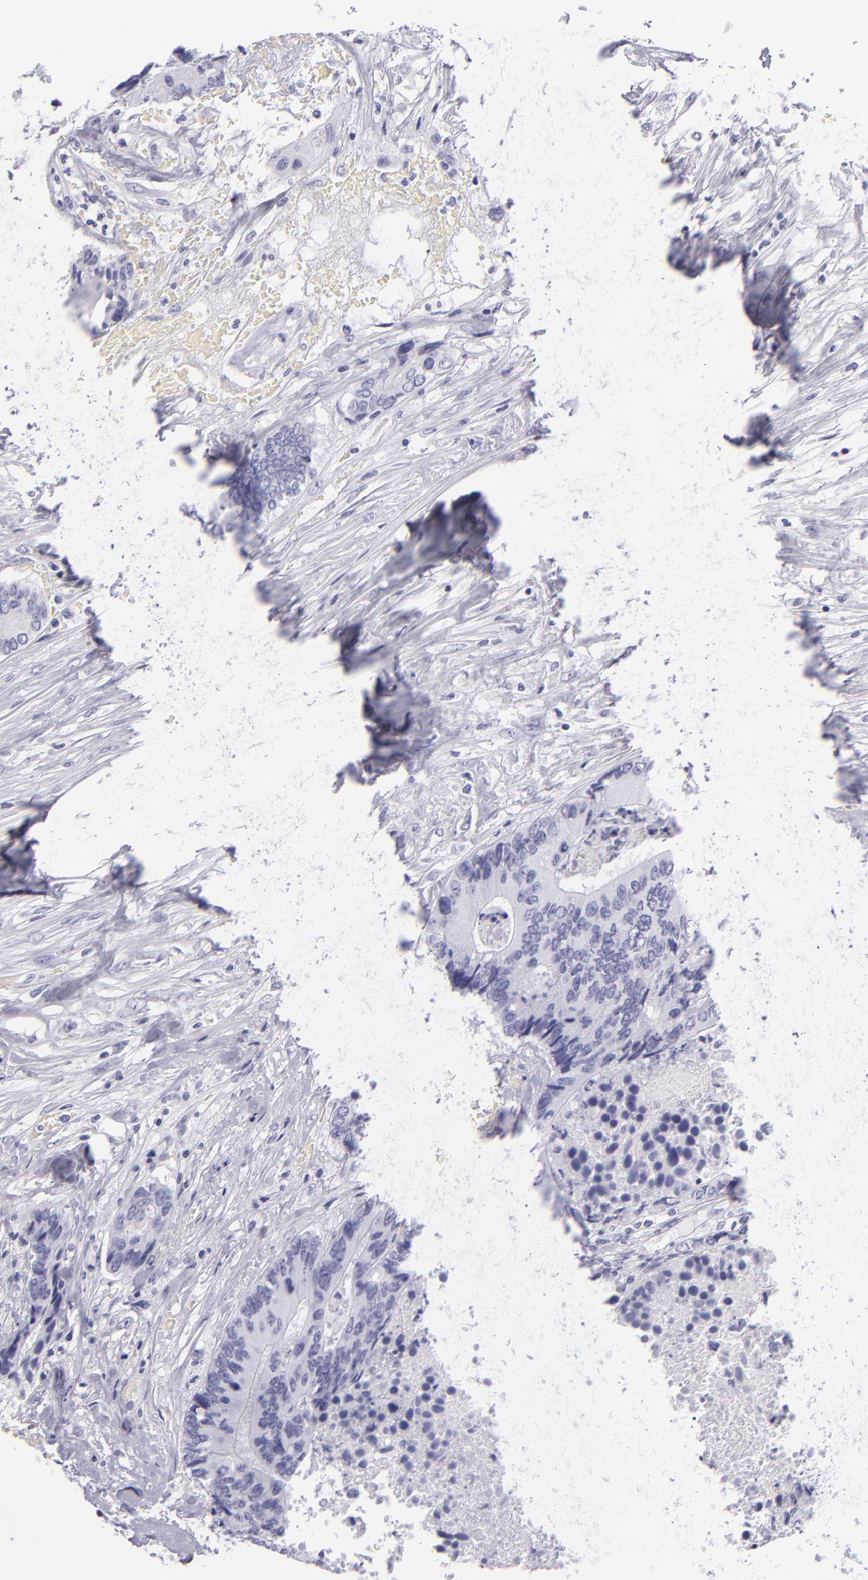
{"staining": {"intensity": "negative", "quantity": "none", "location": "none"}, "tissue": "colorectal cancer", "cell_type": "Tumor cells", "image_type": "cancer", "snomed": [{"axis": "morphology", "description": "Adenocarcinoma, NOS"}, {"axis": "topography", "description": "Rectum"}], "caption": "DAB (3,3'-diaminobenzidine) immunohistochemical staining of human colorectal adenocarcinoma demonstrates no significant expression in tumor cells.", "gene": "PVALB", "patient": {"sex": "male", "age": 55}}